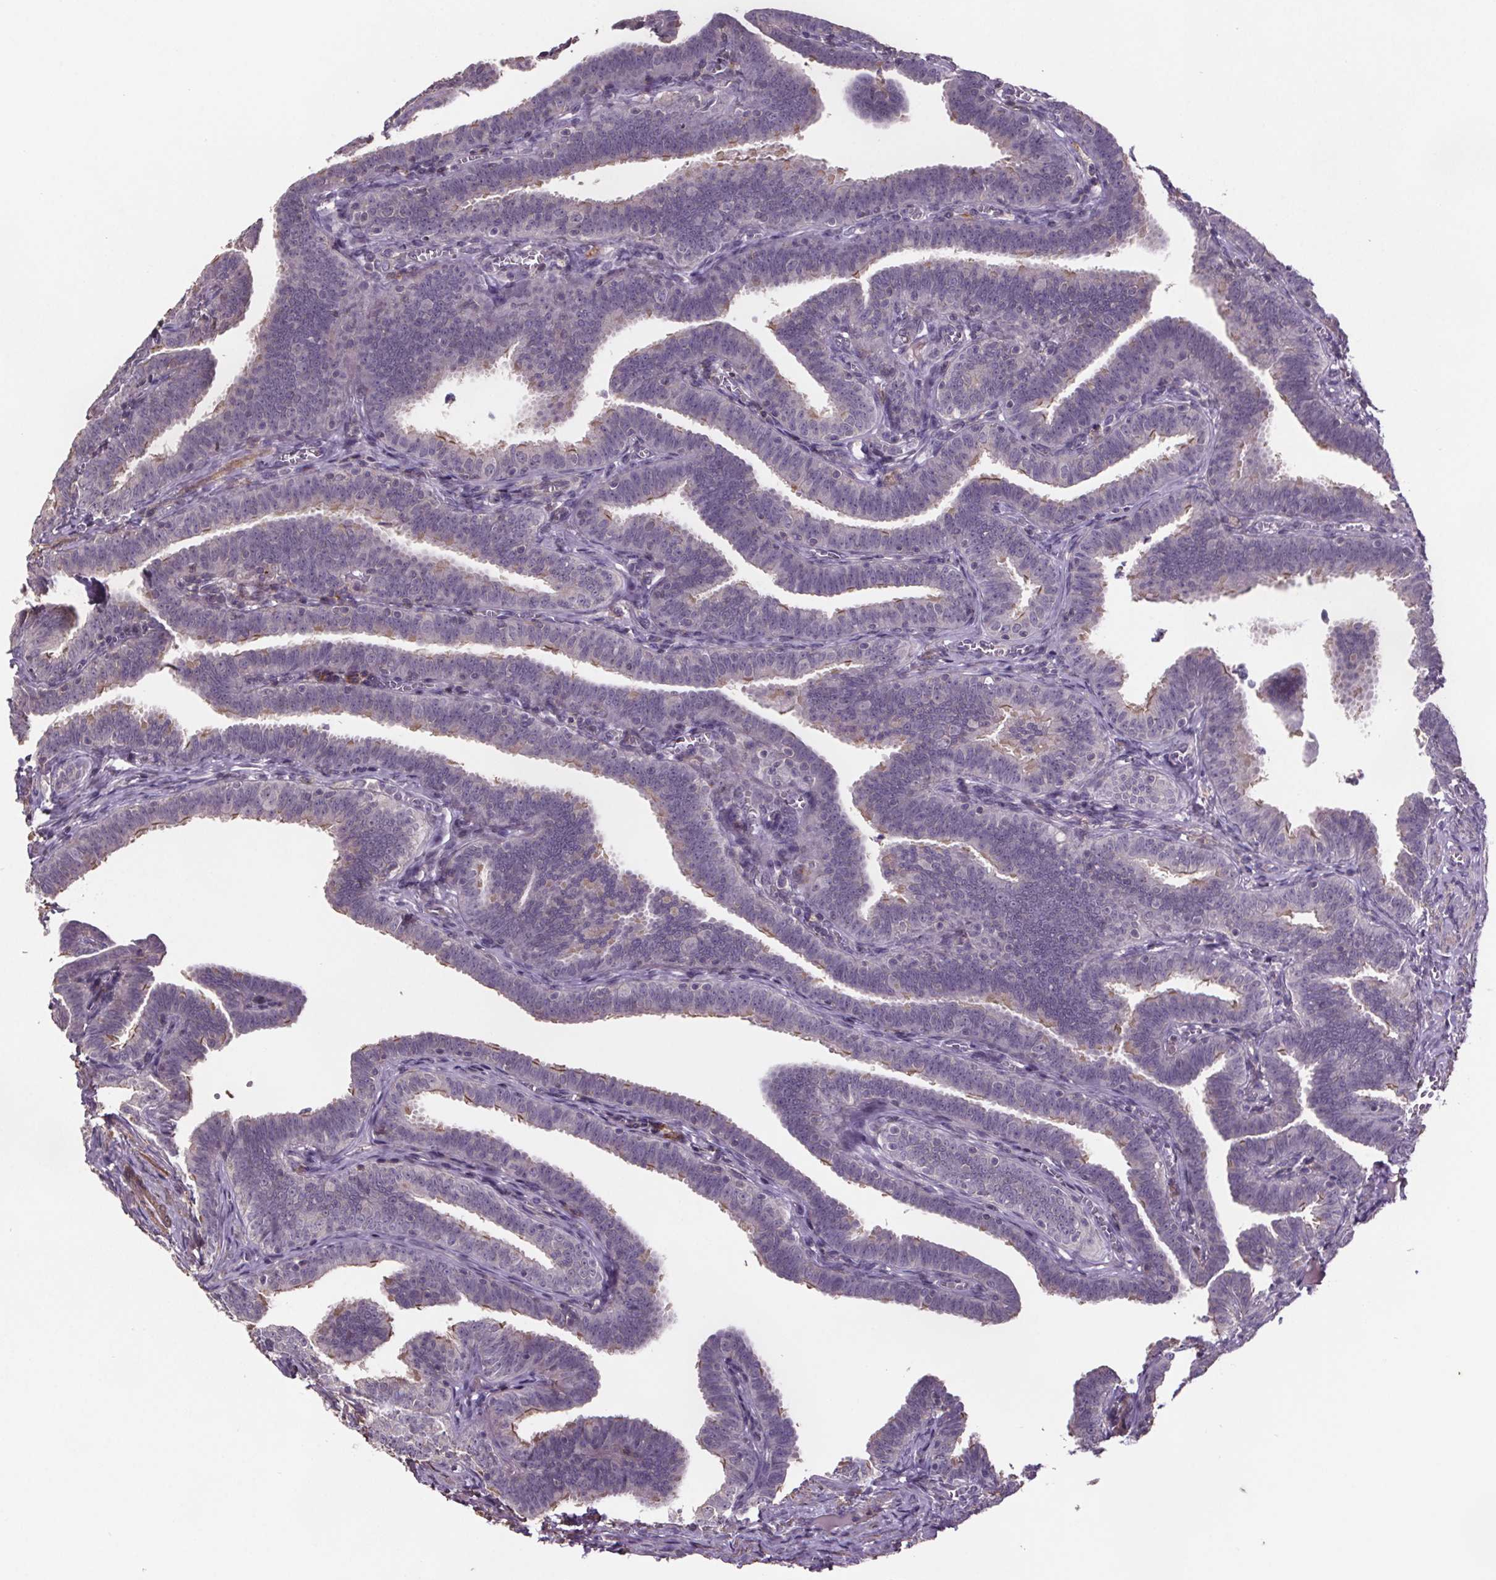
{"staining": {"intensity": "negative", "quantity": "none", "location": "none"}, "tissue": "fallopian tube", "cell_type": "Glandular cells", "image_type": "normal", "snomed": [{"axis": "morphology", "description": "Normal tissue, NOS"}, {"axis": "topography", "description": "Fallopian tube"}], "caption": "This is an immunohistochemistry (IHC) image of benign human fallopian tube. There is no expression in glandular cells.", "gene": "CLN3", "patient": {"sex": "female", "age": 25}}